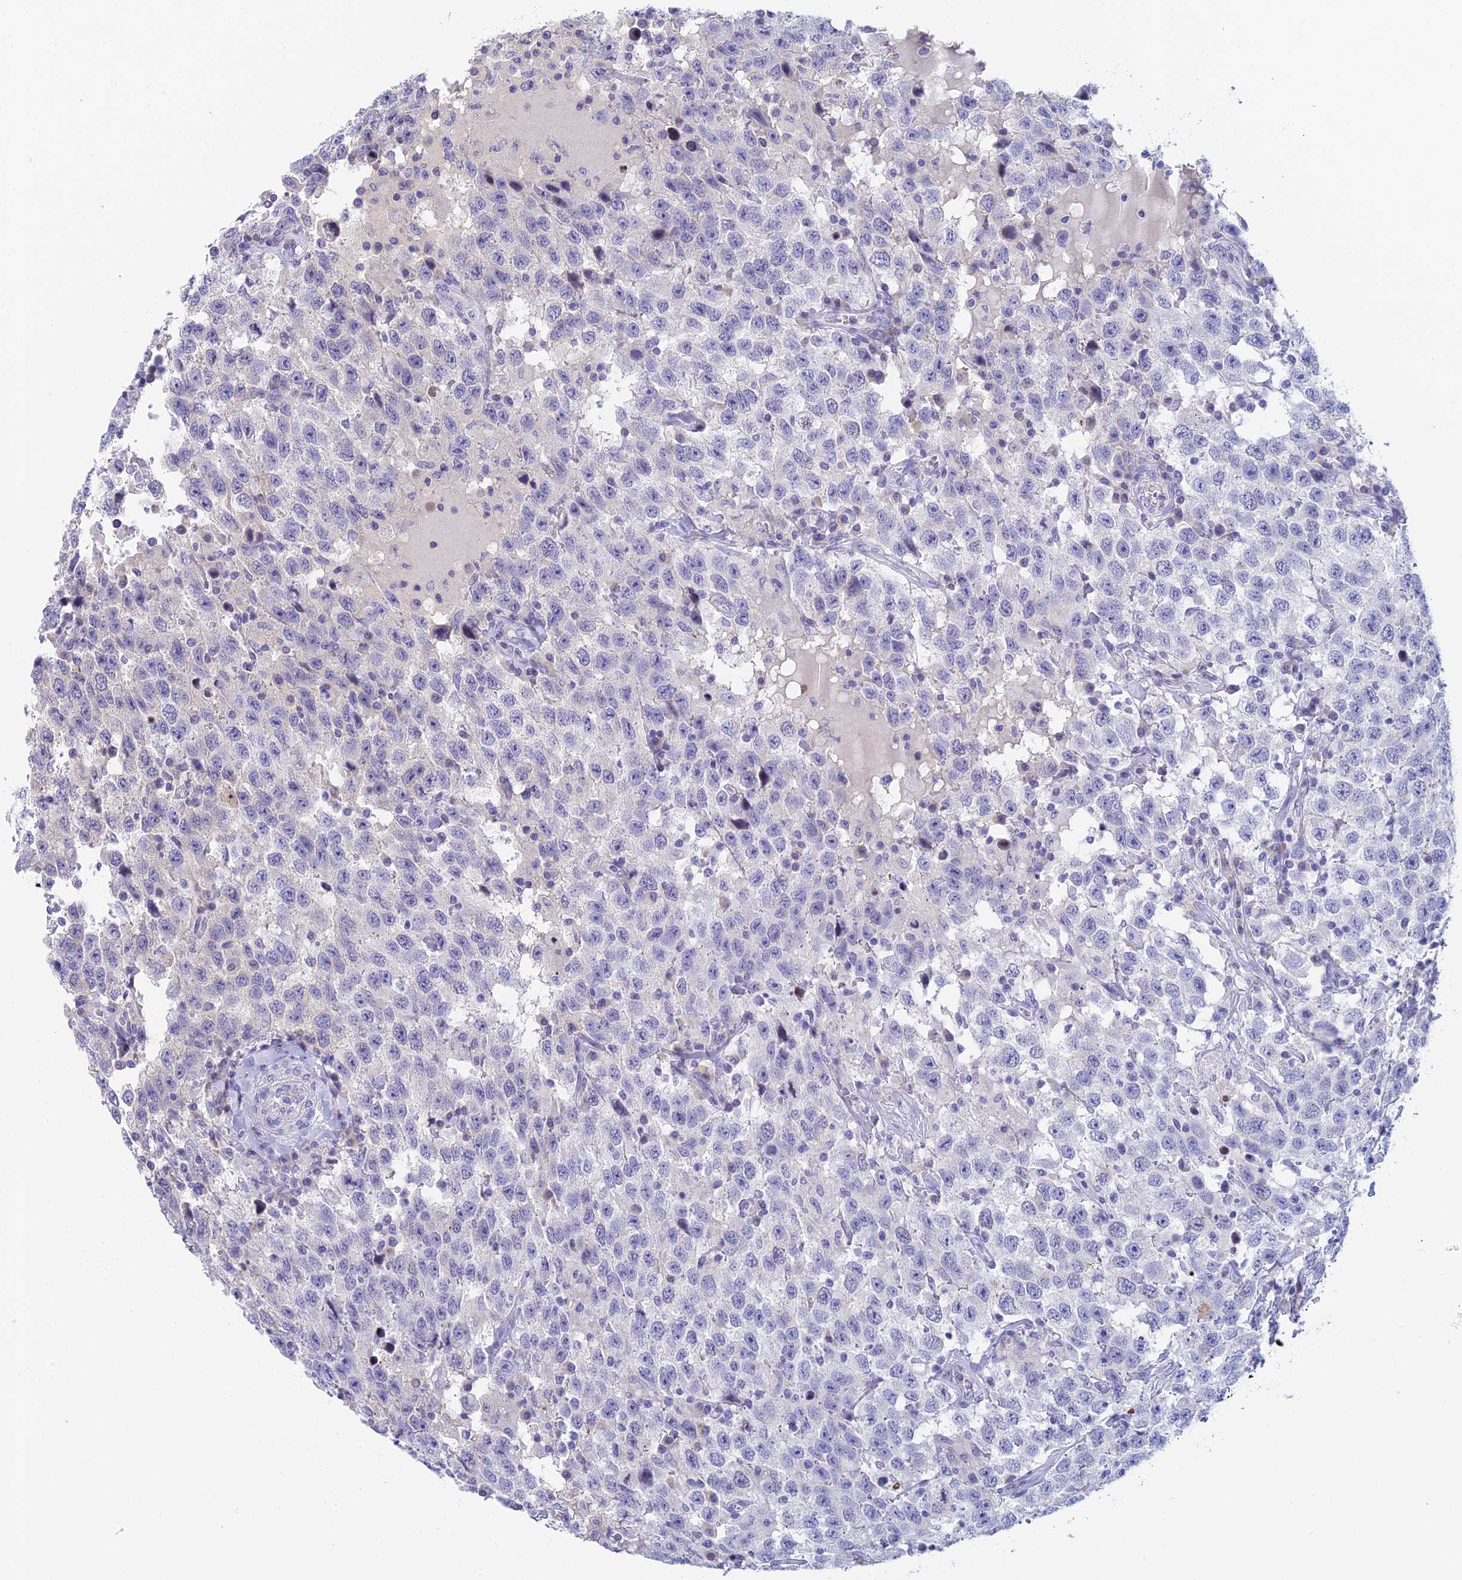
{"staining": {"intensity": "negative", "quantity": "none", "location": "none"}, "tissue": "testis cancer", "cell_type": "Tumor cells", "image_type": "cancer", "snomed": [{"axis": "morphology", "description": "Seminoma, NOS"}, {"axis": "topography", "description": "Testis"}], "caption": "A photomicrograph of seminoma (testis) stained for a protein shows no brown staining in tumor cells. The staining is performed using DAB brown chromogen with nuclei counter-stained in using hematoxylin.", "gene": "REXO5", "patient": {"sex": "male", "age": 41}}